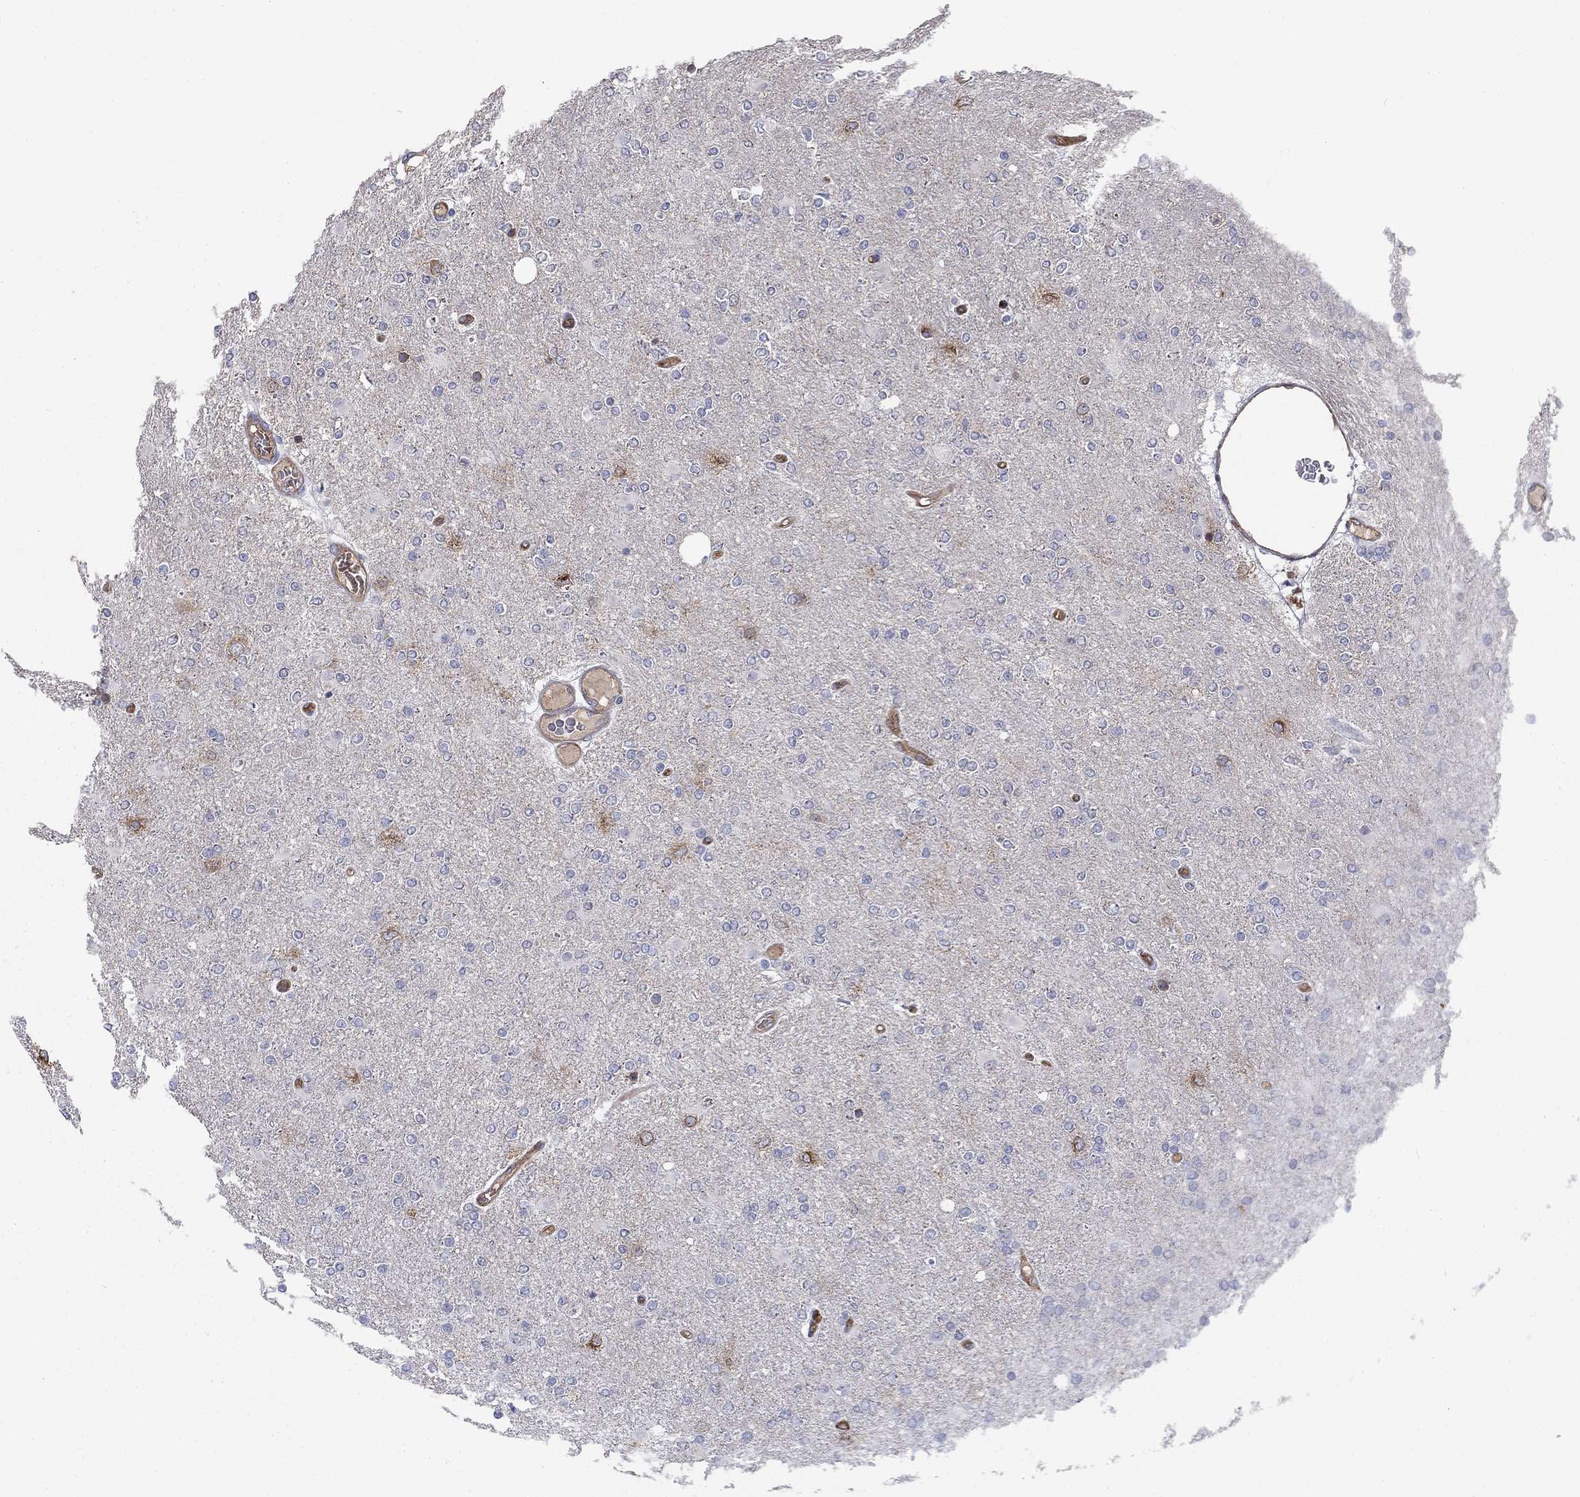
{"staining": {"intensity": "moderate", "quantity": "<25%", "location": "cytoplasmic/membranous"}, "tissue": "glioma", "cell_type": "Tumor cells", "image_type": "cancer", "snomed": [{"axis": "morphology", "description": "Glioma, malignant, High grade"}, {"axis": "topography", "description": "Cerebral cortex"}], "caption": "Malignant high-grade glioma was stained to show a protein in brown. There is low levels of moderate cytoplasmic/membranous positivity in approximately <25% of tumor cells.", "gene": "SLC1A1", "patient": {"sex": "male", "age": 70}}